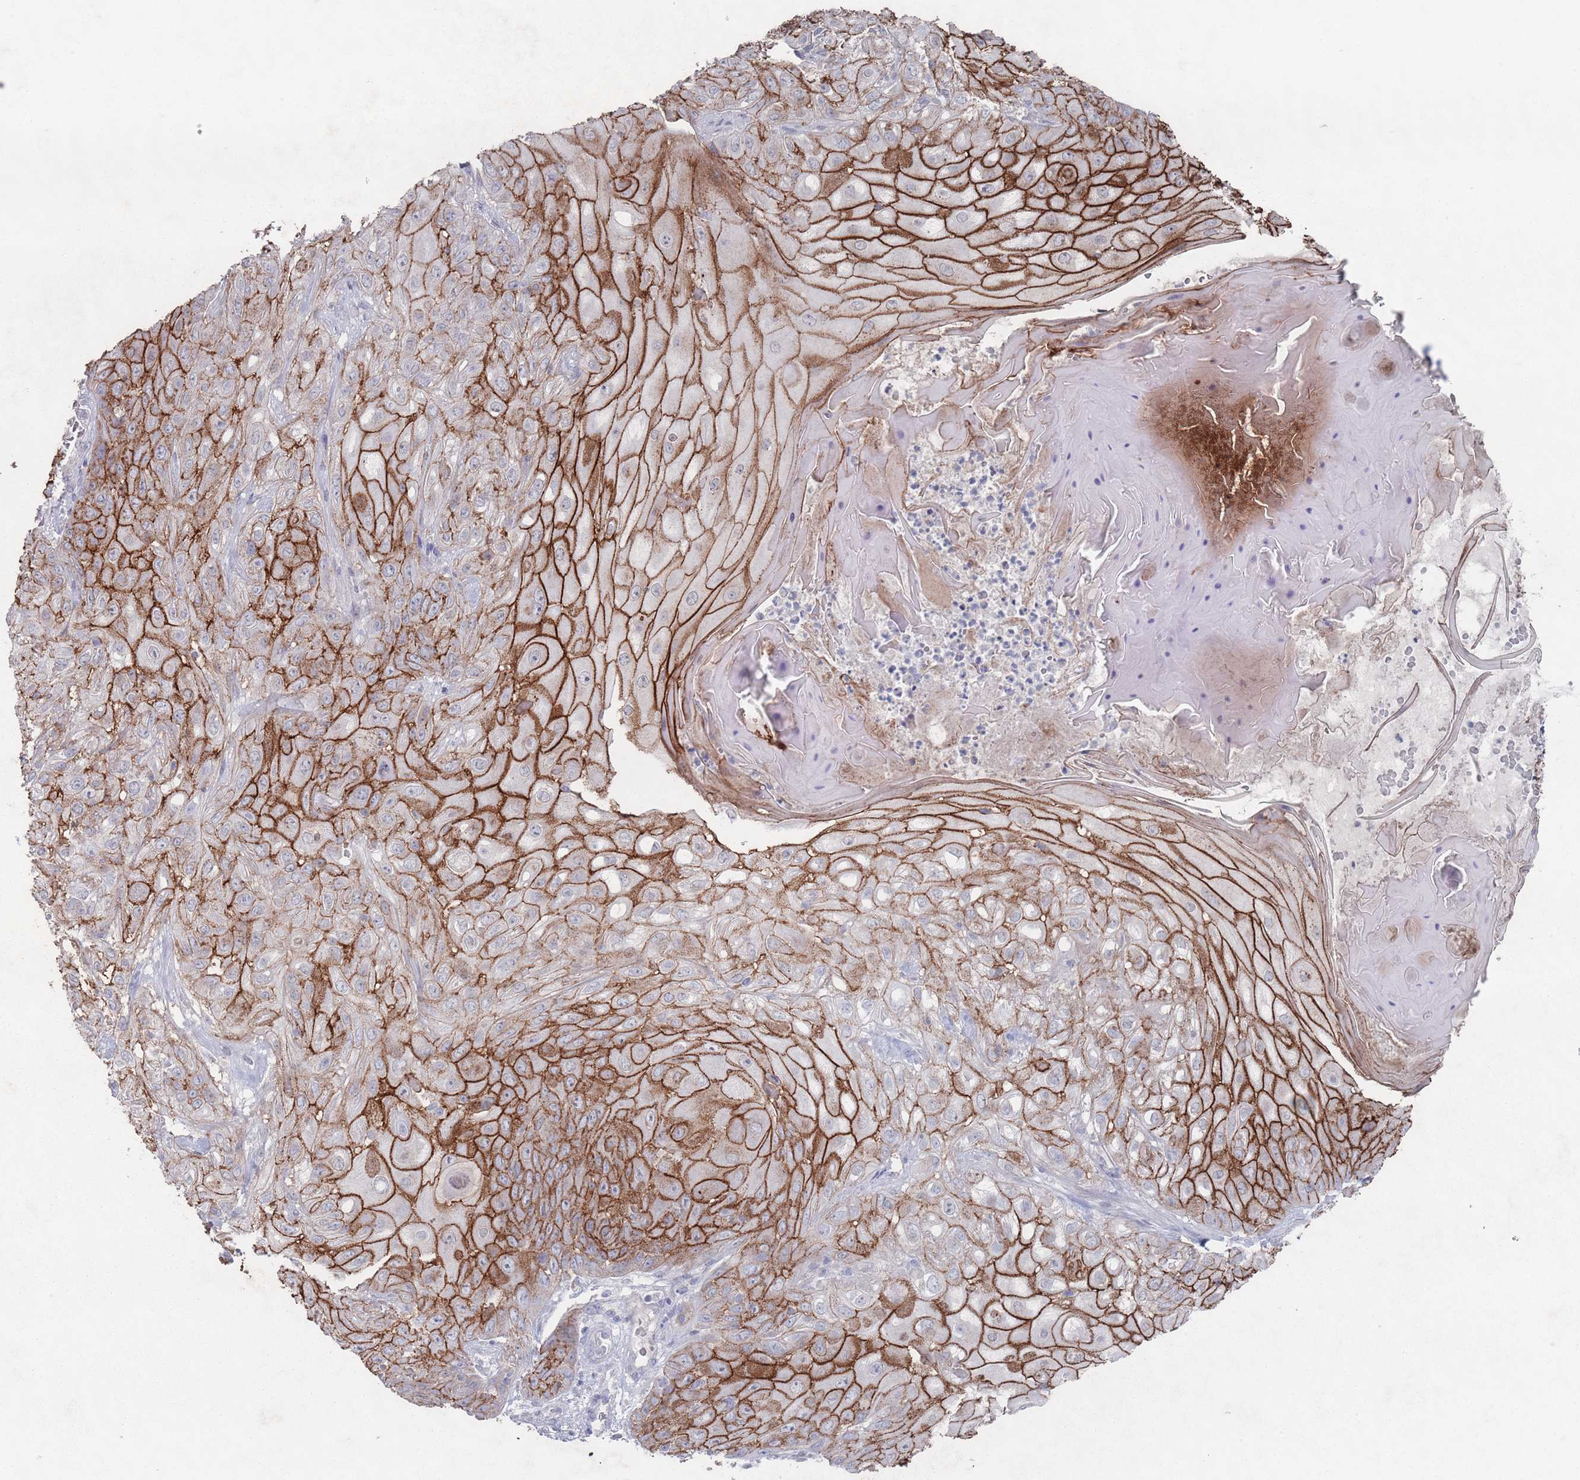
{"staining": {"intensity": "strong", "quantity": ">75%", "location": "cytoplasmic/membranous"}, "tissue": "skin cancer", "cell_type": "Tumor cells", "image_type": "cancer", "snomed": [{"axis": "morphology", "description": "Normal tissue, NOS"}, {"axis": "morphology", "description": "Squamous cell carcinoma, NOS"}, {"axis": "topography", "description": "Skin"}, {"axis": "topography", "description": "Cartilage tissue"}], "caption": "IHC (DAB (3,3'-diaminobenzidine)) staining of skin cancer displays strong cytoplasmic/membranous protein positivity in about >75% of tumor cells.", "gene": "PROM2", "patient": {"sex": "female", "age": 79}}